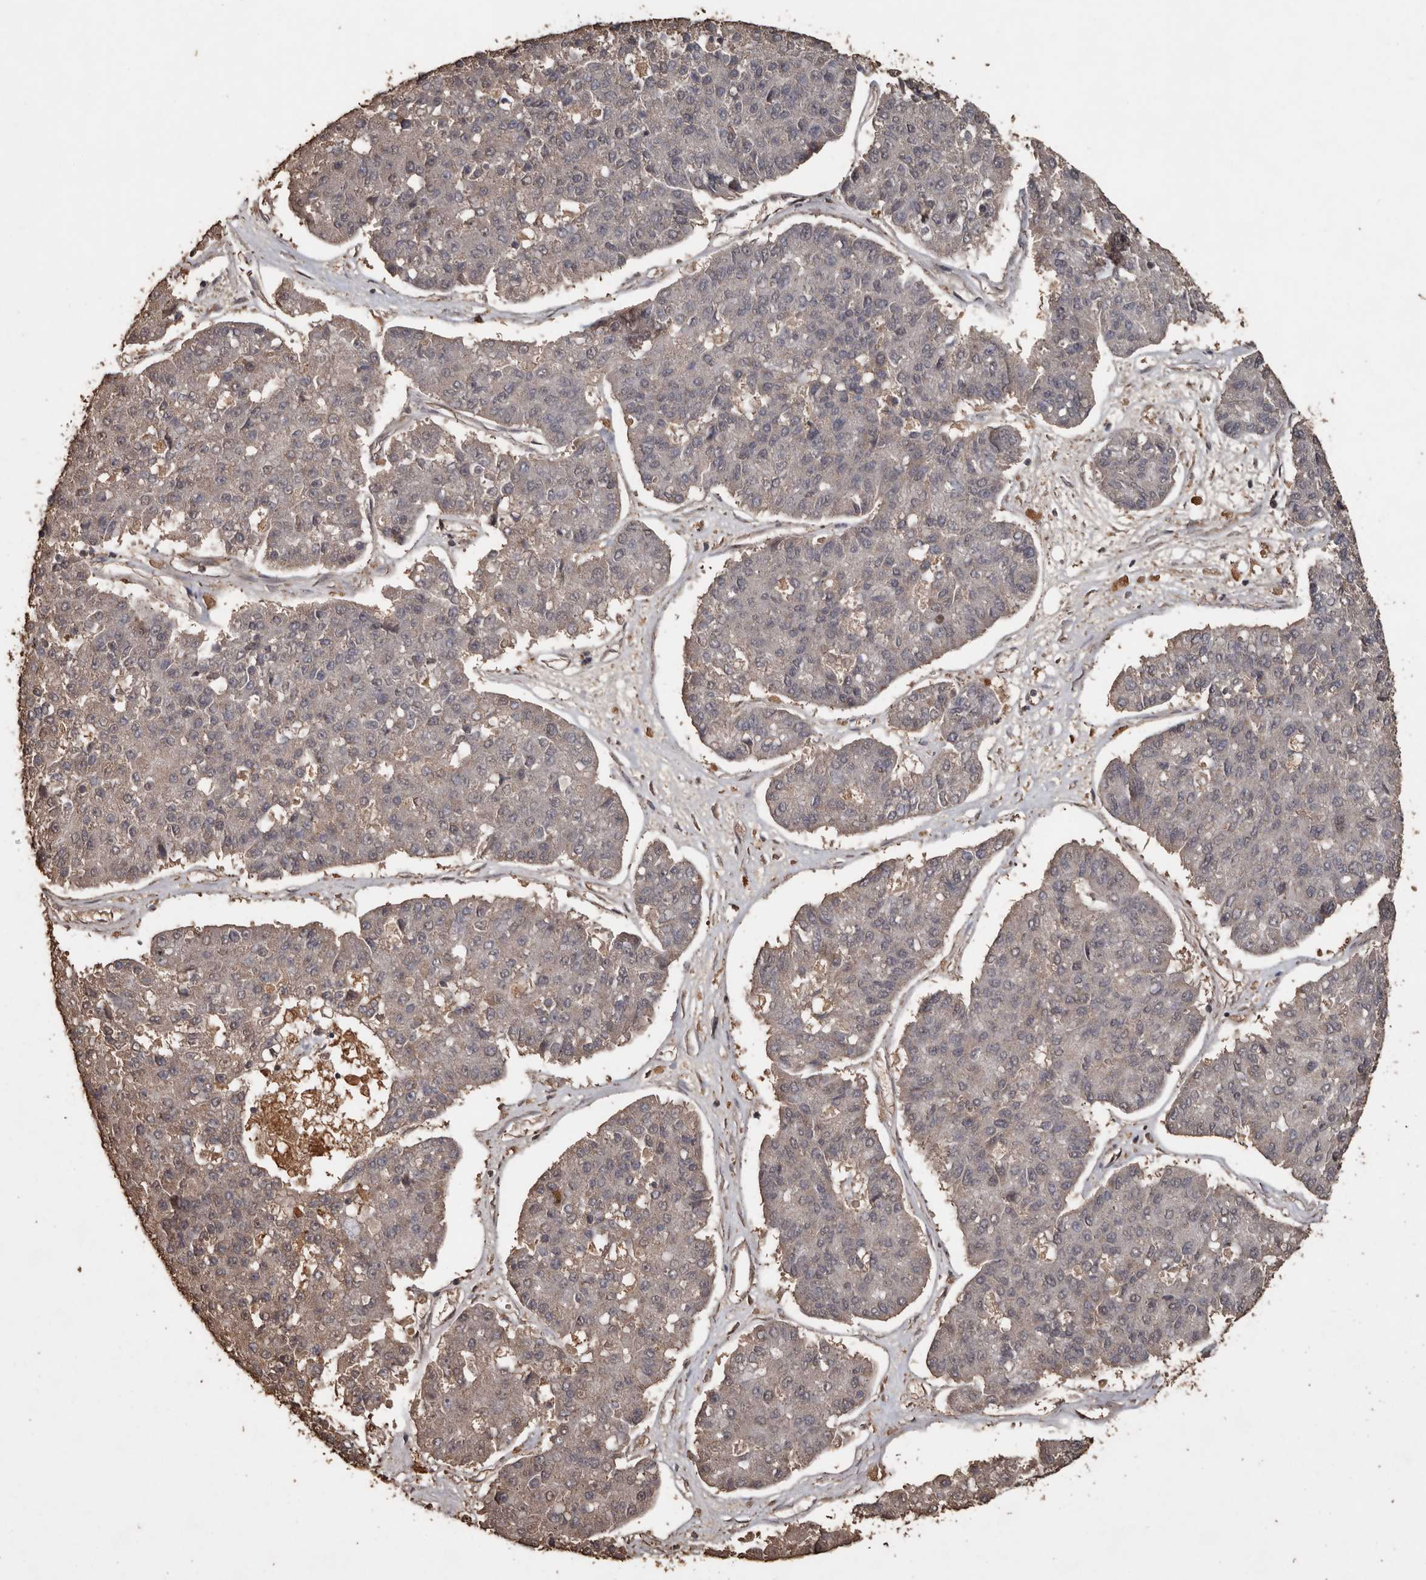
{"staining": {"intensity": "weak", "quantity": "25%-75%", "location": "cytoplasmic/membranous"}, "tissue": "pancreatic cancer", "cell_type": "Tumor cells", "image_type": "cancer", "snomed": [{"axis": "morphology", "description": "Adenocarcinoma, NOS"}, {"axis": "topography", "description": "Pancreas"}], "caption": "Immunohistochemistry micrograph of neoplastic tissue: human pancreatic cancer stained using IHC shows low levels of weak protein expression localized specifically in the cytoplasmic/membranous of tumor cells, appearing as a cytoplasmic/membranous brown color.", "gene": "RANBP17", "patient": {"sex": "male", "age": 50}}